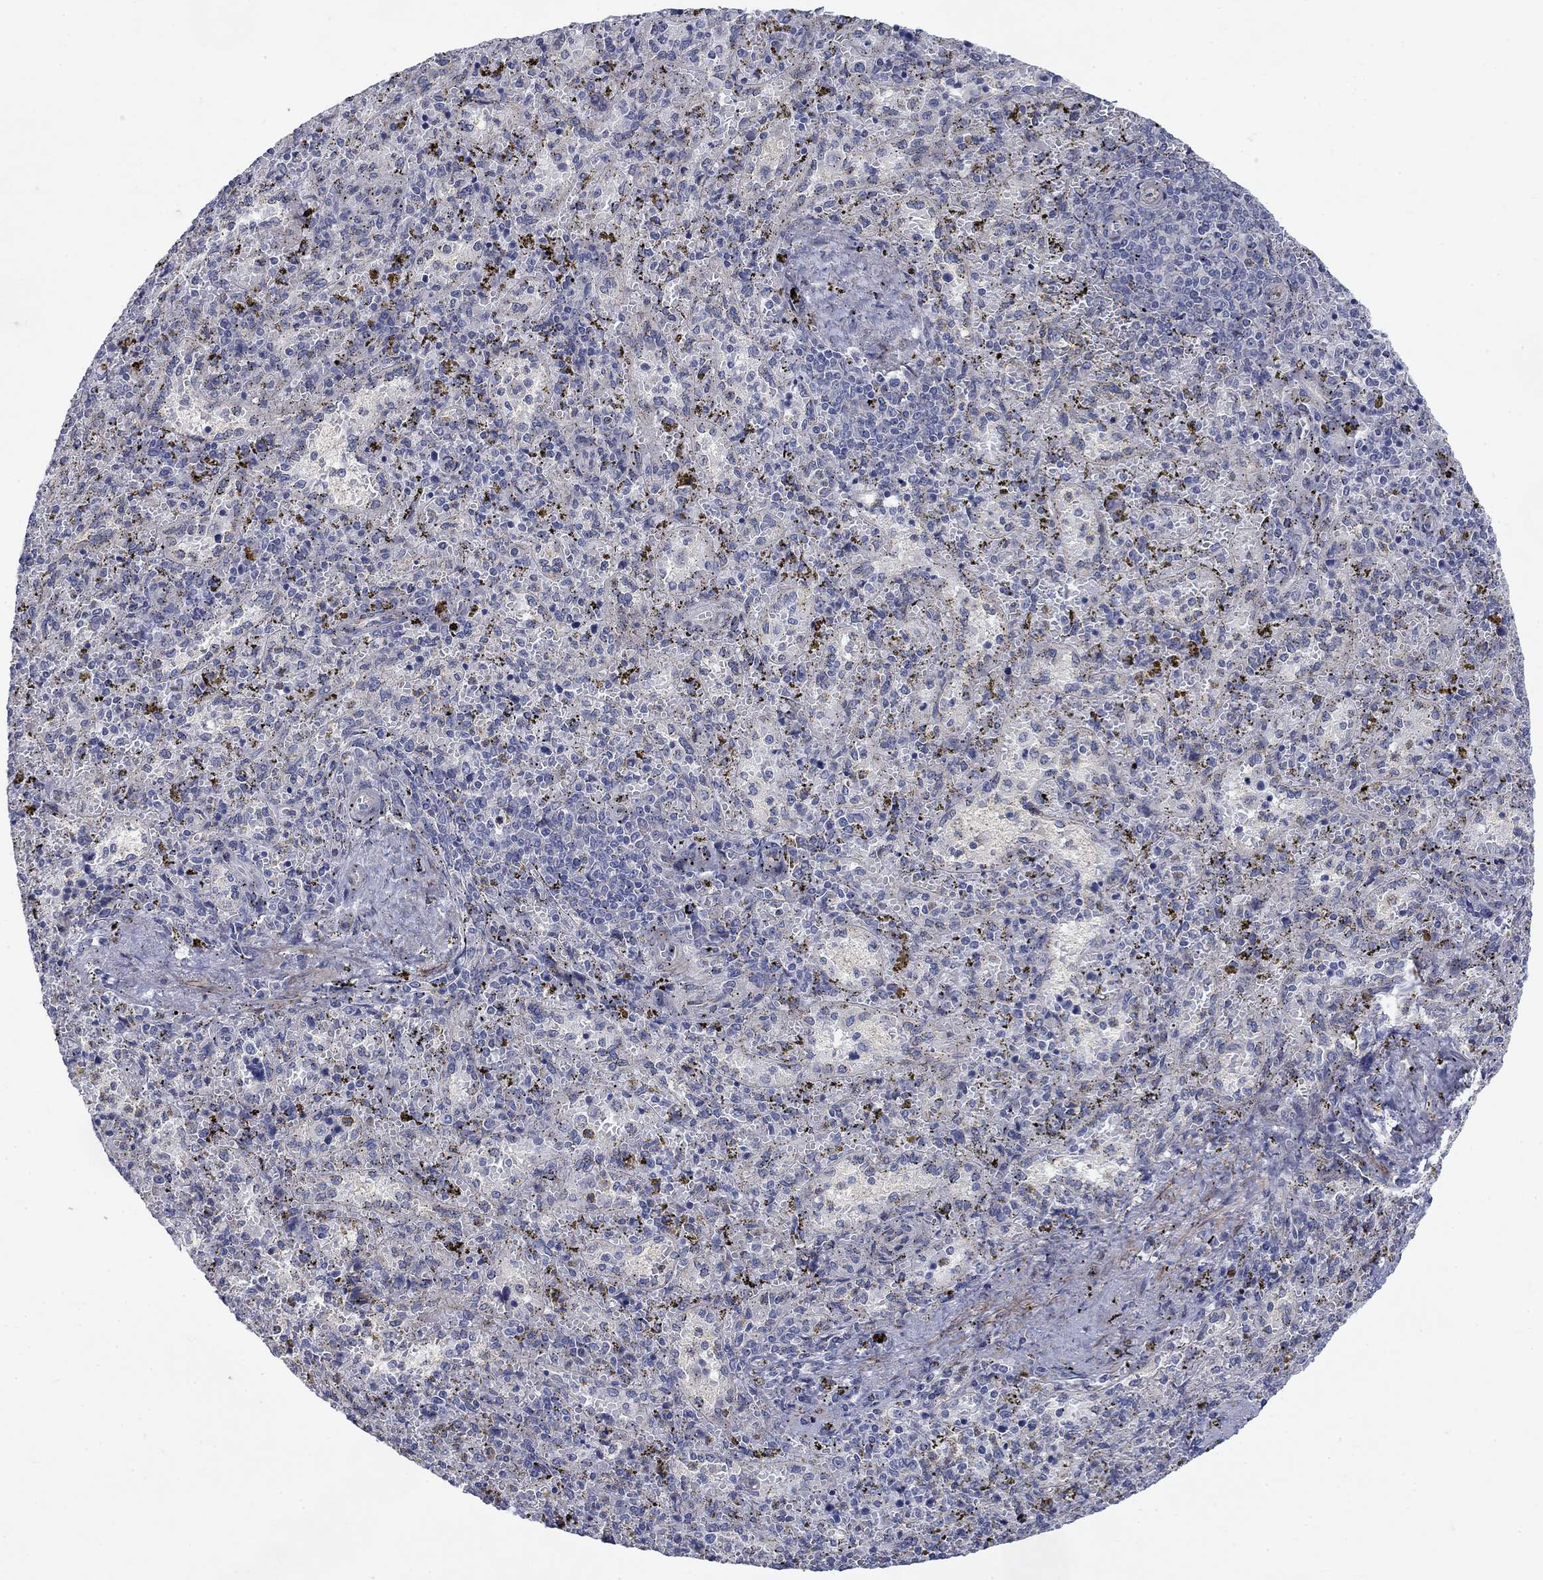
{"staining": {"intensity": "negative", "quantity": "none", "location": "none"}, "tissue": "spleen", "cell_type": "Cells in red pulp", "image_type": "normal", "snomed": [{"axis": "morphology", "description": "Normal tissue, NOS"}, {"axis": "topography", "description": "Spleen"}], "caption": "The IHC photomicrograph has no significant positivity in cells in red pulp of spleen.", "gene": "FXR1", "patient": {"sex": "female", "age": 50}}